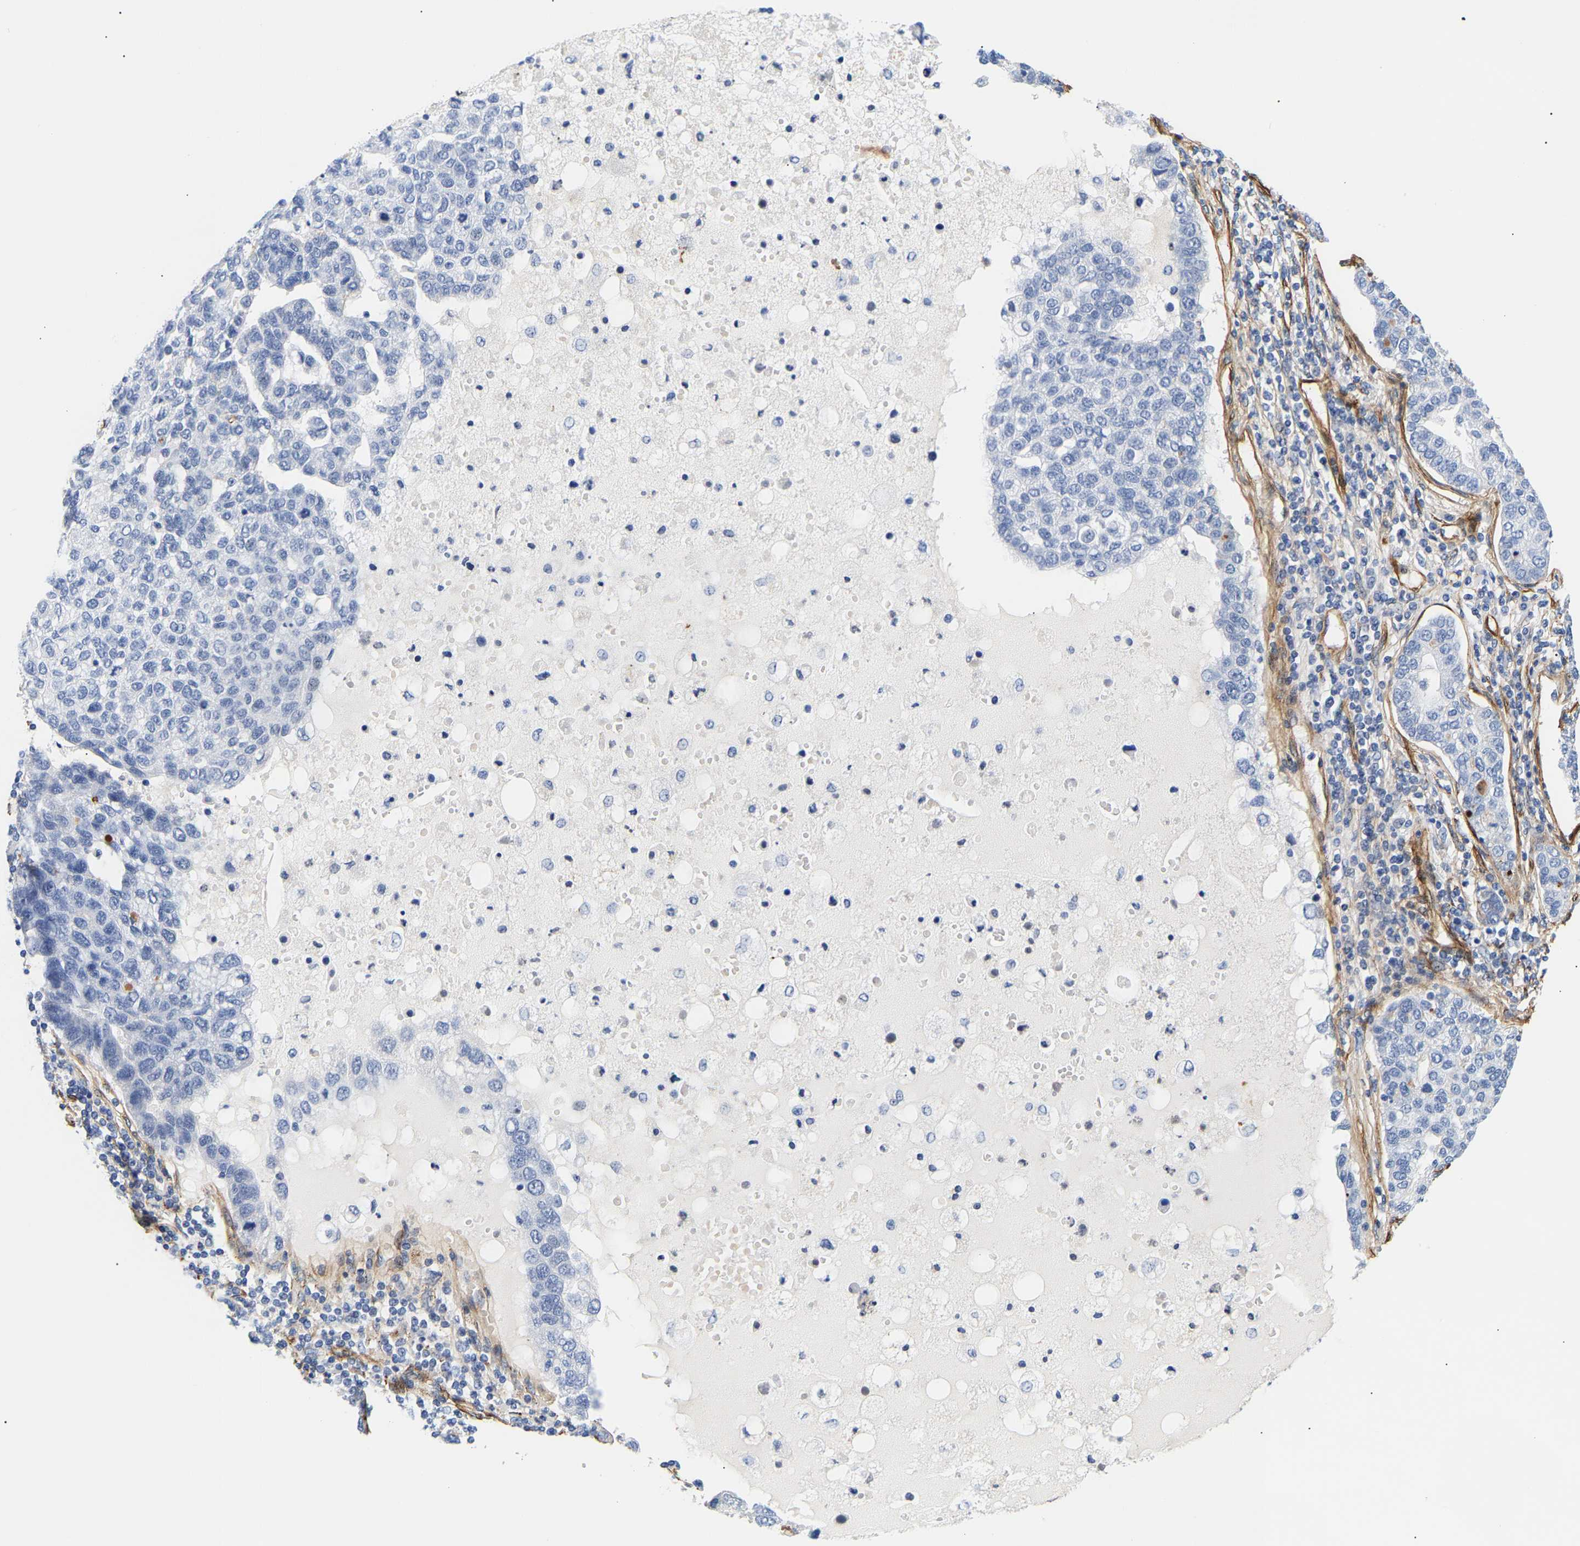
{"staining": {"intensity": "negative", "quantity": "none", "location": "none"}, "tissue": "pancreatic cancer", "cell_type": "Tumor cells", "image_type": "cancer", "snomed": [{"axis": "morphology", "description": "Adenocarcinoma, NOS"}, {"axis": "topography", "description": "Pancreas"}], "caption": "Pancreatic cancer was stained to show a protein in brown. There is no significant expression in tumor cells.", "gene": "IGFBP7", "patient": {"sex": "female", "age": 61}}